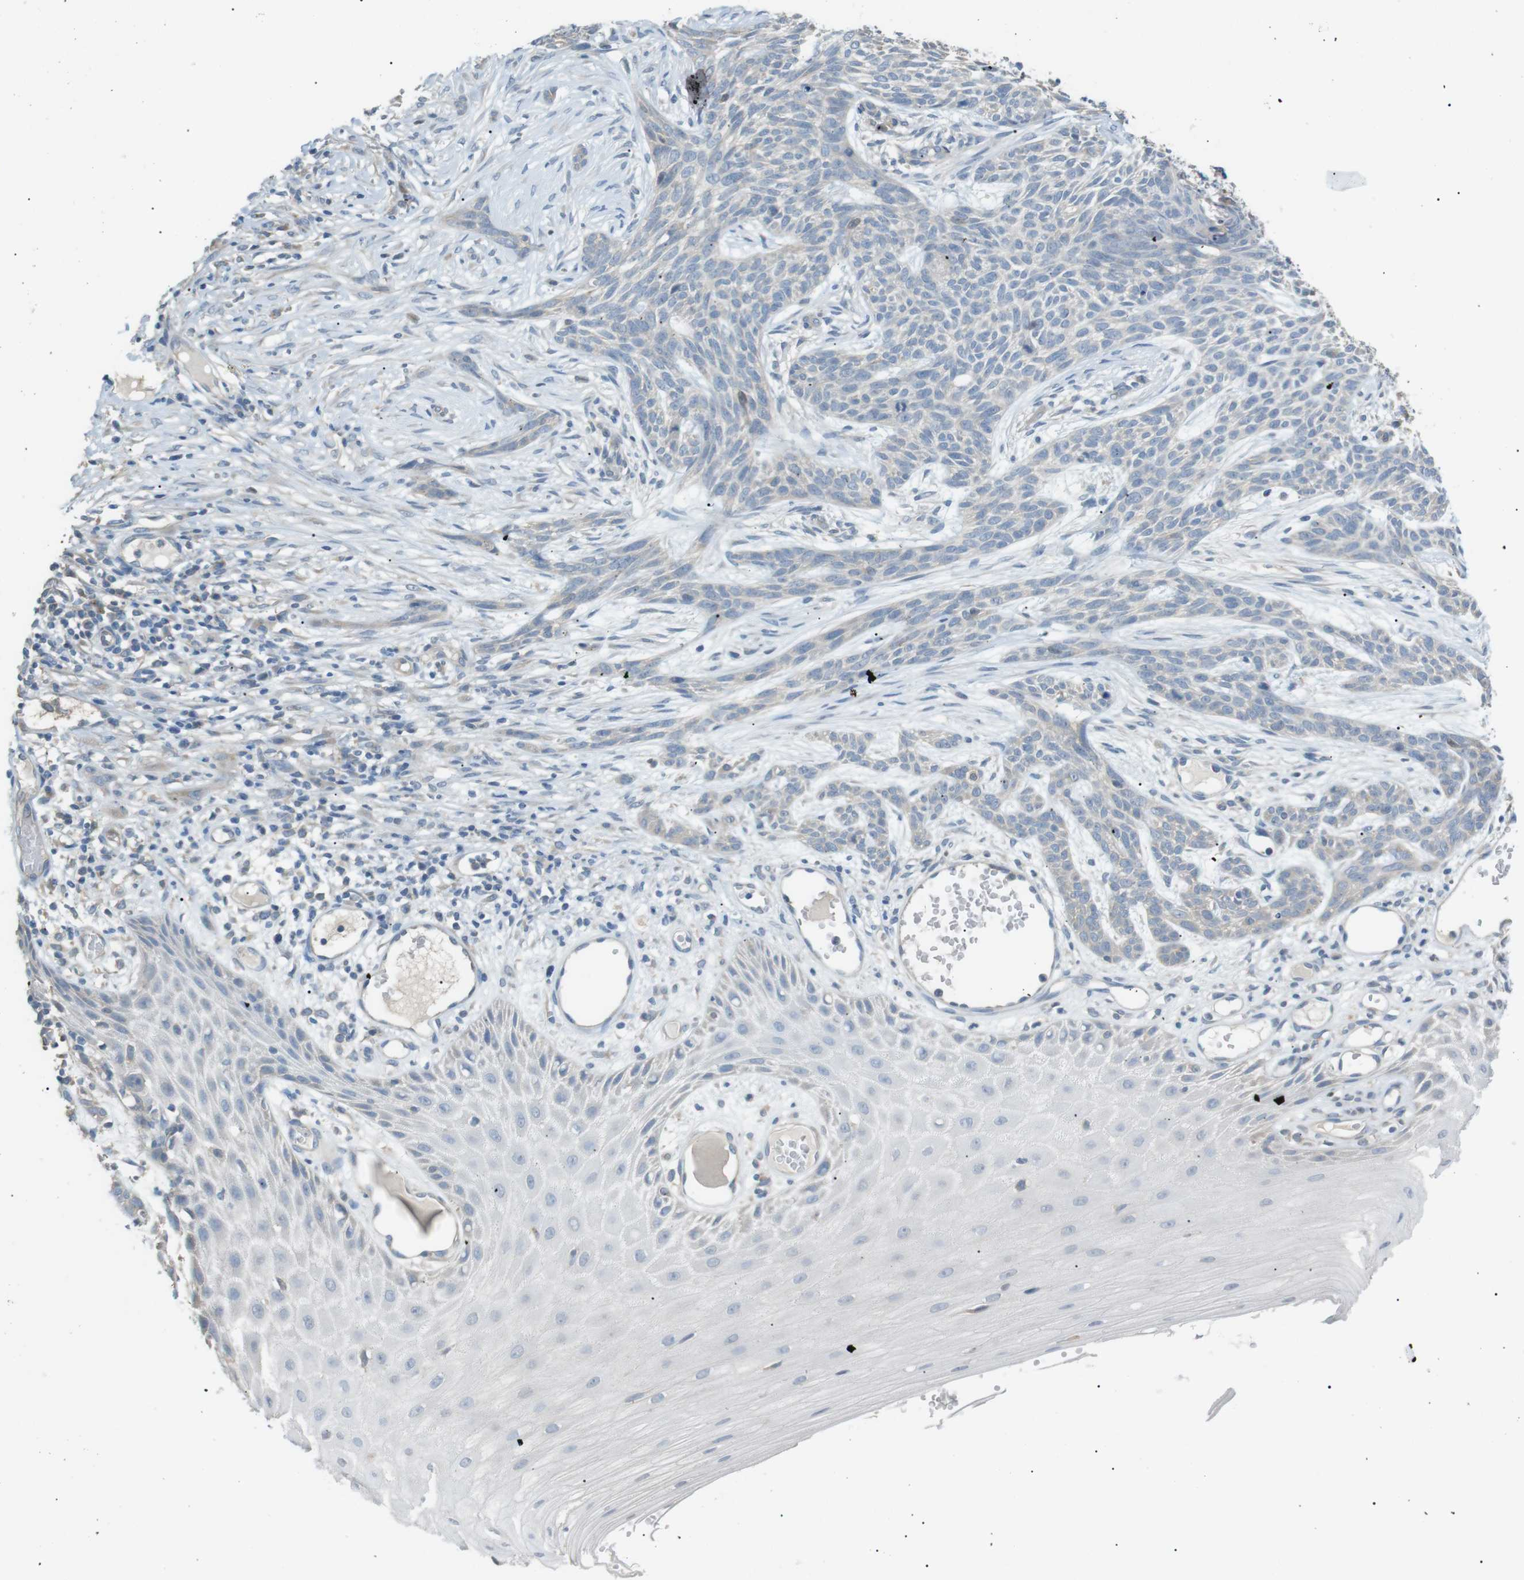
{"staining": {"intensity": "negative", "quantity": "none", "location": "none"}, "tissue": "skin cancer", "cell_type": "Tumor cells", "image_type": "cancer", "snomed": [{"axis": "morphology", "description": "Basal cell carcinoma"}, {"axis": "topography", "description": "Skin"}], "caption": "This image is of basal cell carcinoma (skin) stained with immunohistochemistry (IHC) to label a protein in brown with the nuclei are counter-stained blue. There is no expression in tumor cells.", "gene": "CDH26", "patient": {"sex": "female", "age": 59}}